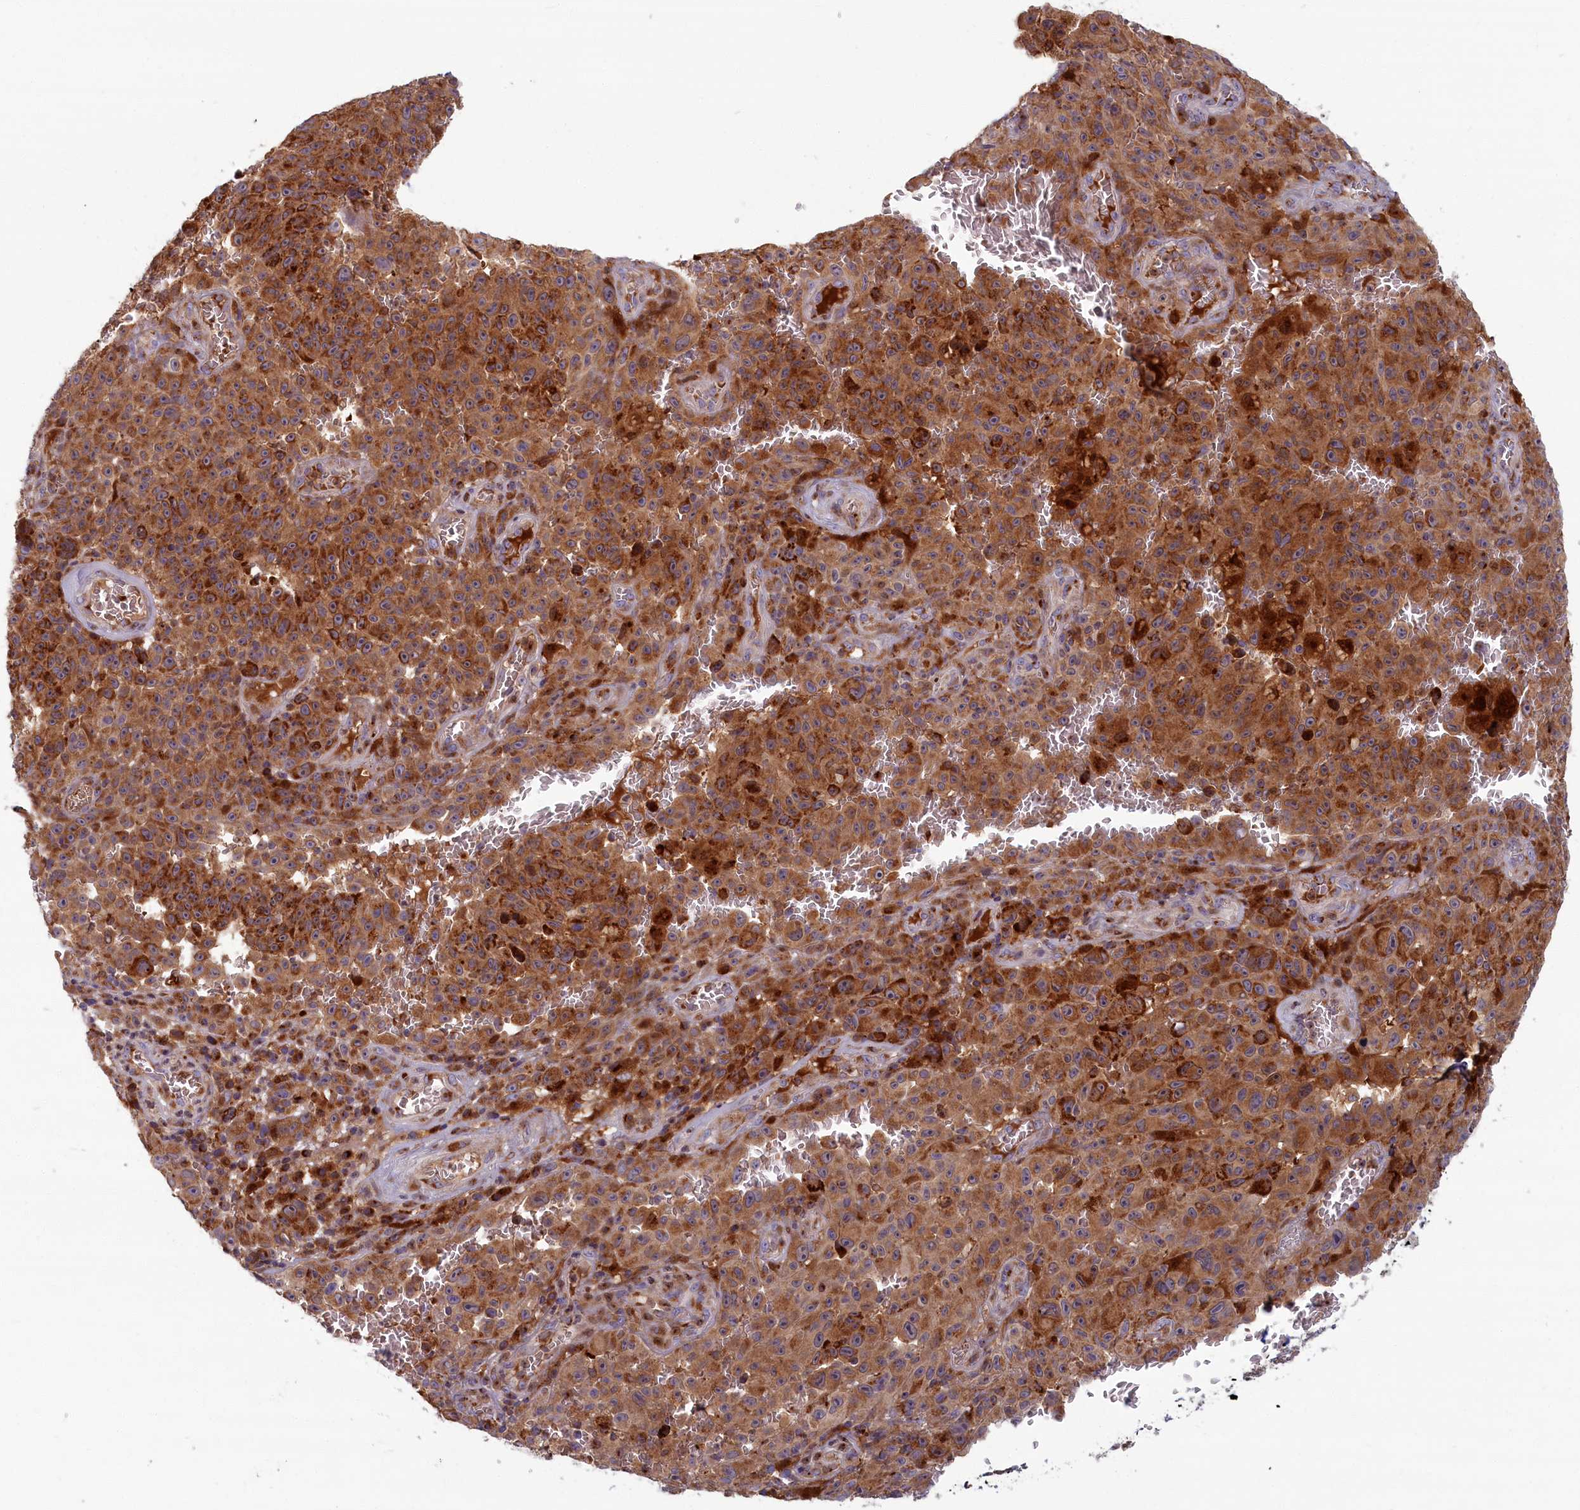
{"staining": {"intensity": "moderate", "quantity": ">75%", "location": "cytoplasmic/membranous"}, "tissue": "melanoma", "cell_type": "Tumor cells", "image_type": "cancer", "snomed": [{"axis": "morphology", "description": "Malignant melanoma, NOS"}, {"axis": "topography", "description": "Skin"}], "caption": "IHC image of neoplastic tissue: human melanoma stained using IHC displays medium levels of moderate protein expression localized specifically in the cytoplasmic/membranous of tumor cells, appearing as a cytoplasmic/membranous brown color.", "gene": "BLVRB", "patient": {"sex": "female", "age": 82}}